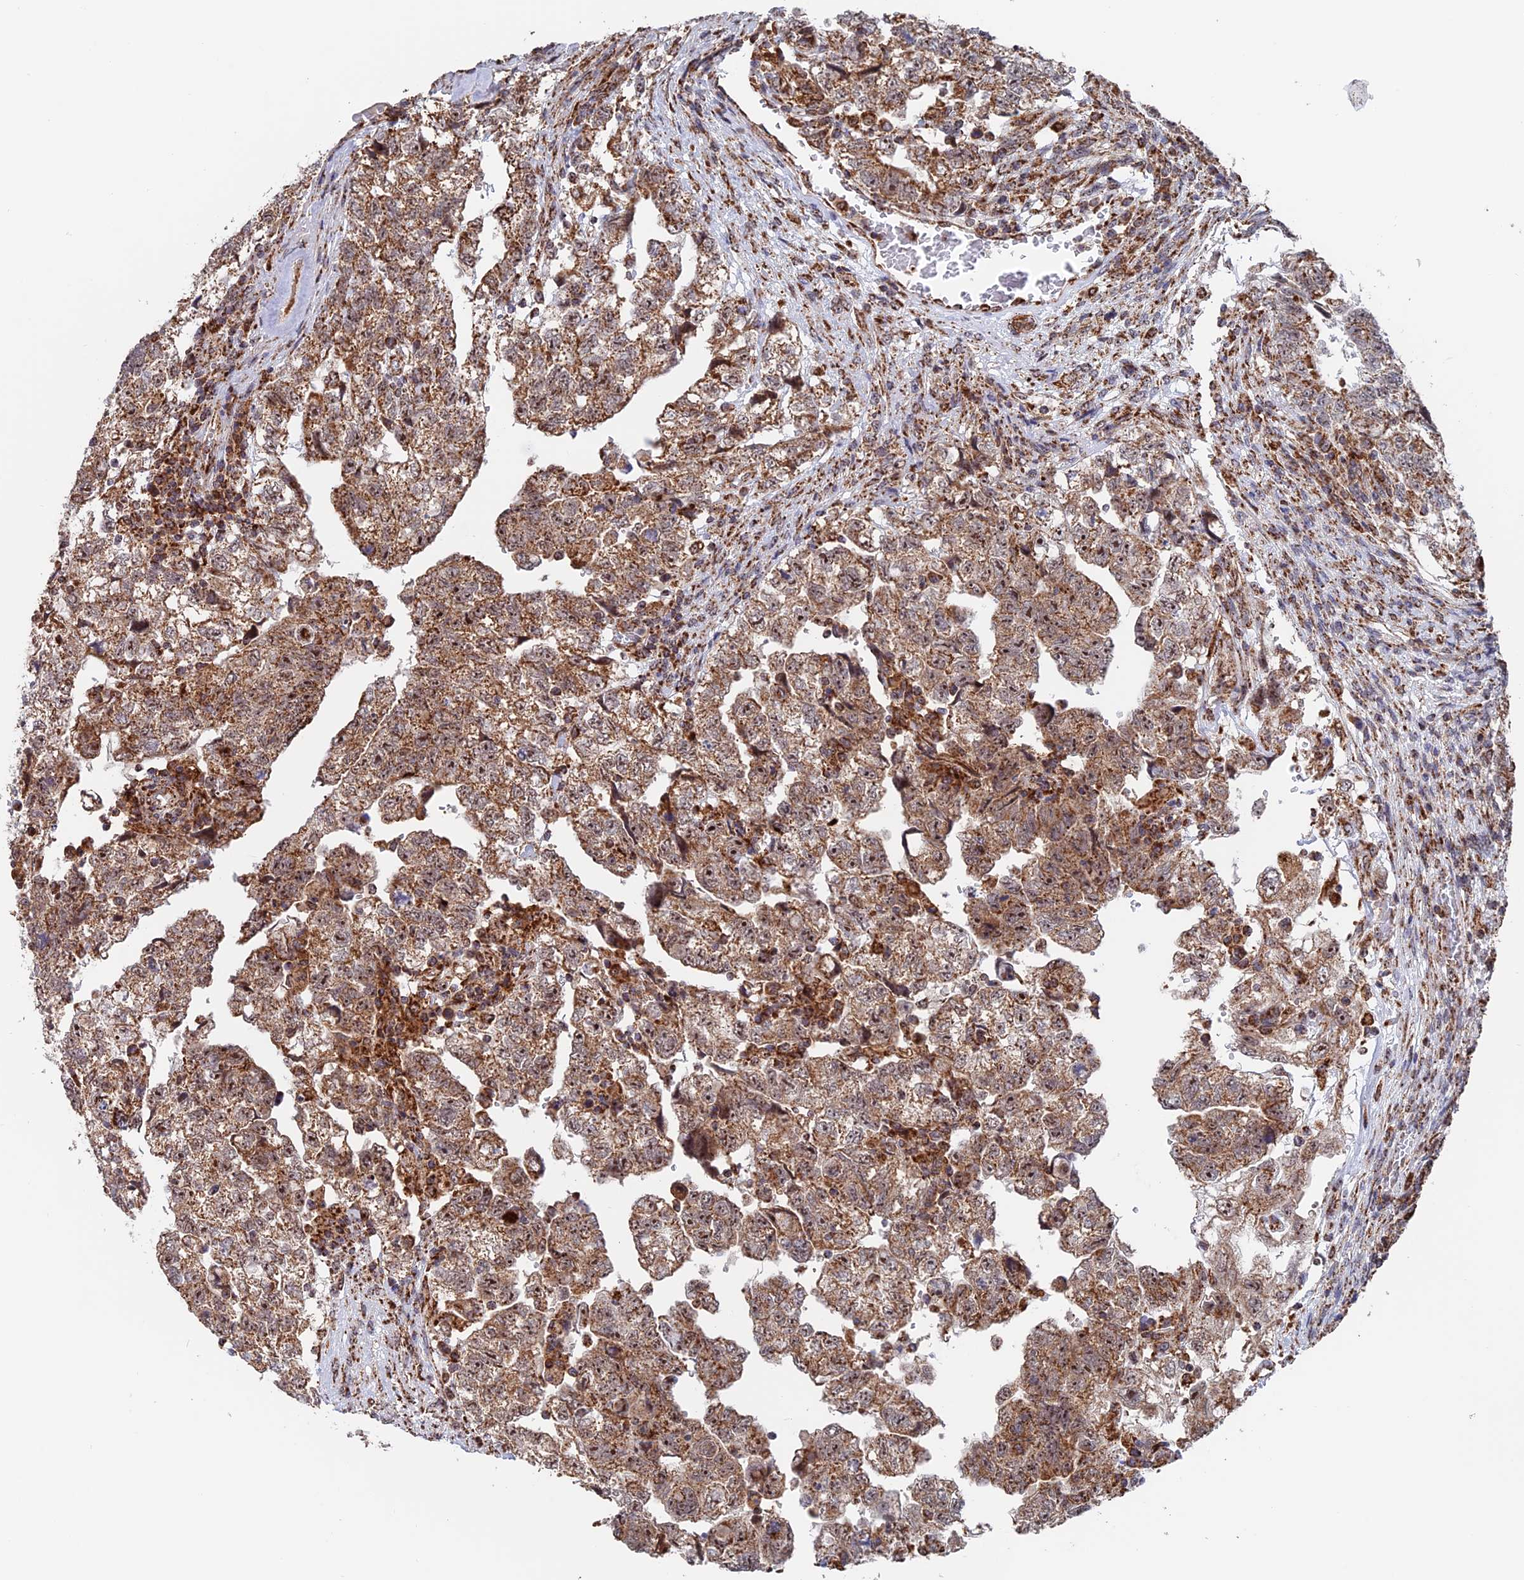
{"staining": {"intensity": "moderate", "quantity": ">75%", "location": "cytoplasmic/membranous"}, "tissue": "testis cancer", "cell_type": "Tumor cells", "image_type": "cancer", "snomed": [{"axis": "morphology", "description": "Carcinoma, Embryonal, NOS"}, {"axis": "topography", "description": "Testis"}], "caption": "A brown stain labels moderate cytoplasmic/membranous expression of a protein in testis embryonal carcinoma tumor cells.", "gene": "DTYMK", "patient": {"sex": "male", "age": 36}}